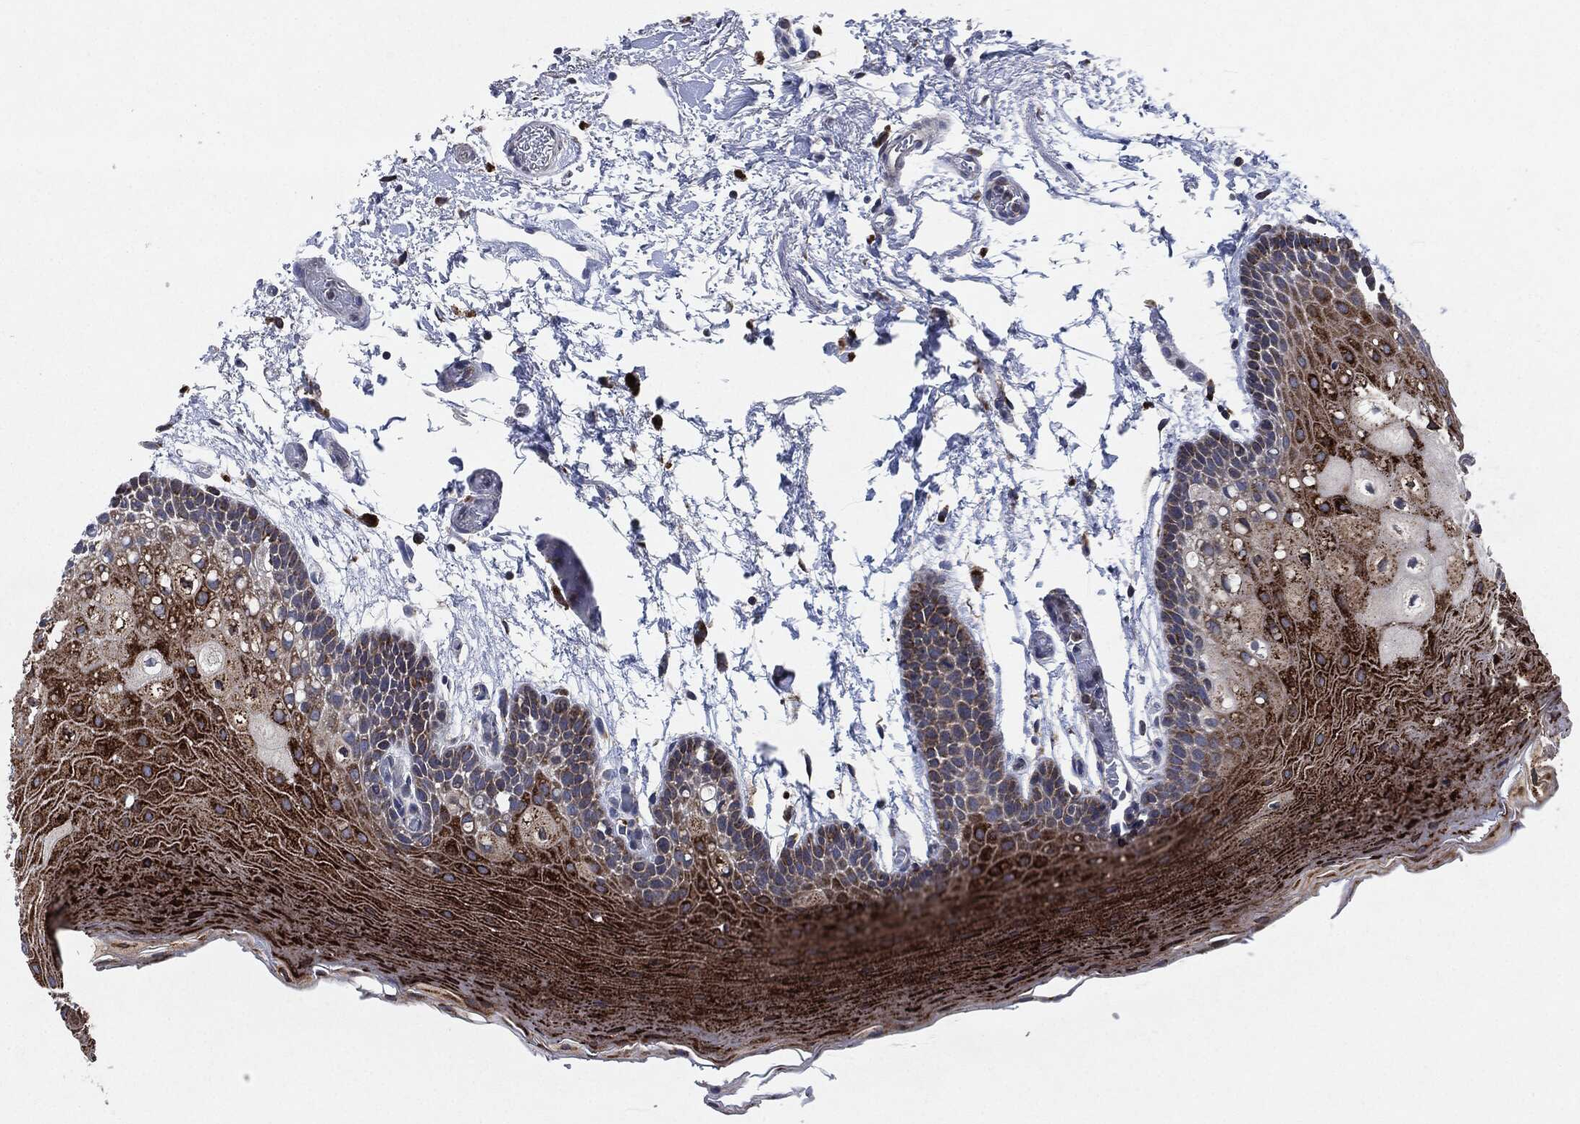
{"staining": {"intensity": "strong", "quantity": "25%-75%", "location": "cytoplasmic/membranous"}, "tissue": "oral mucosa", "cell_type": "Squamous epithelial cells", "image_type": "normal", "snomed": [{"axis": "morphology", "description": "Normal tissue, NOS"}, {"axis": "topography", "description": "Oral tissue"}], "caption": "This histopathology image demonstrates immunohistochemistry (IHC) staining of unremarkable oral mucosa, with high strong cytoplasmic/membranous expression in about 25%-75% of squamous epithelial cells.", "gene": "SLC31A2", "patient": {"sex": "male", "age": 62}}